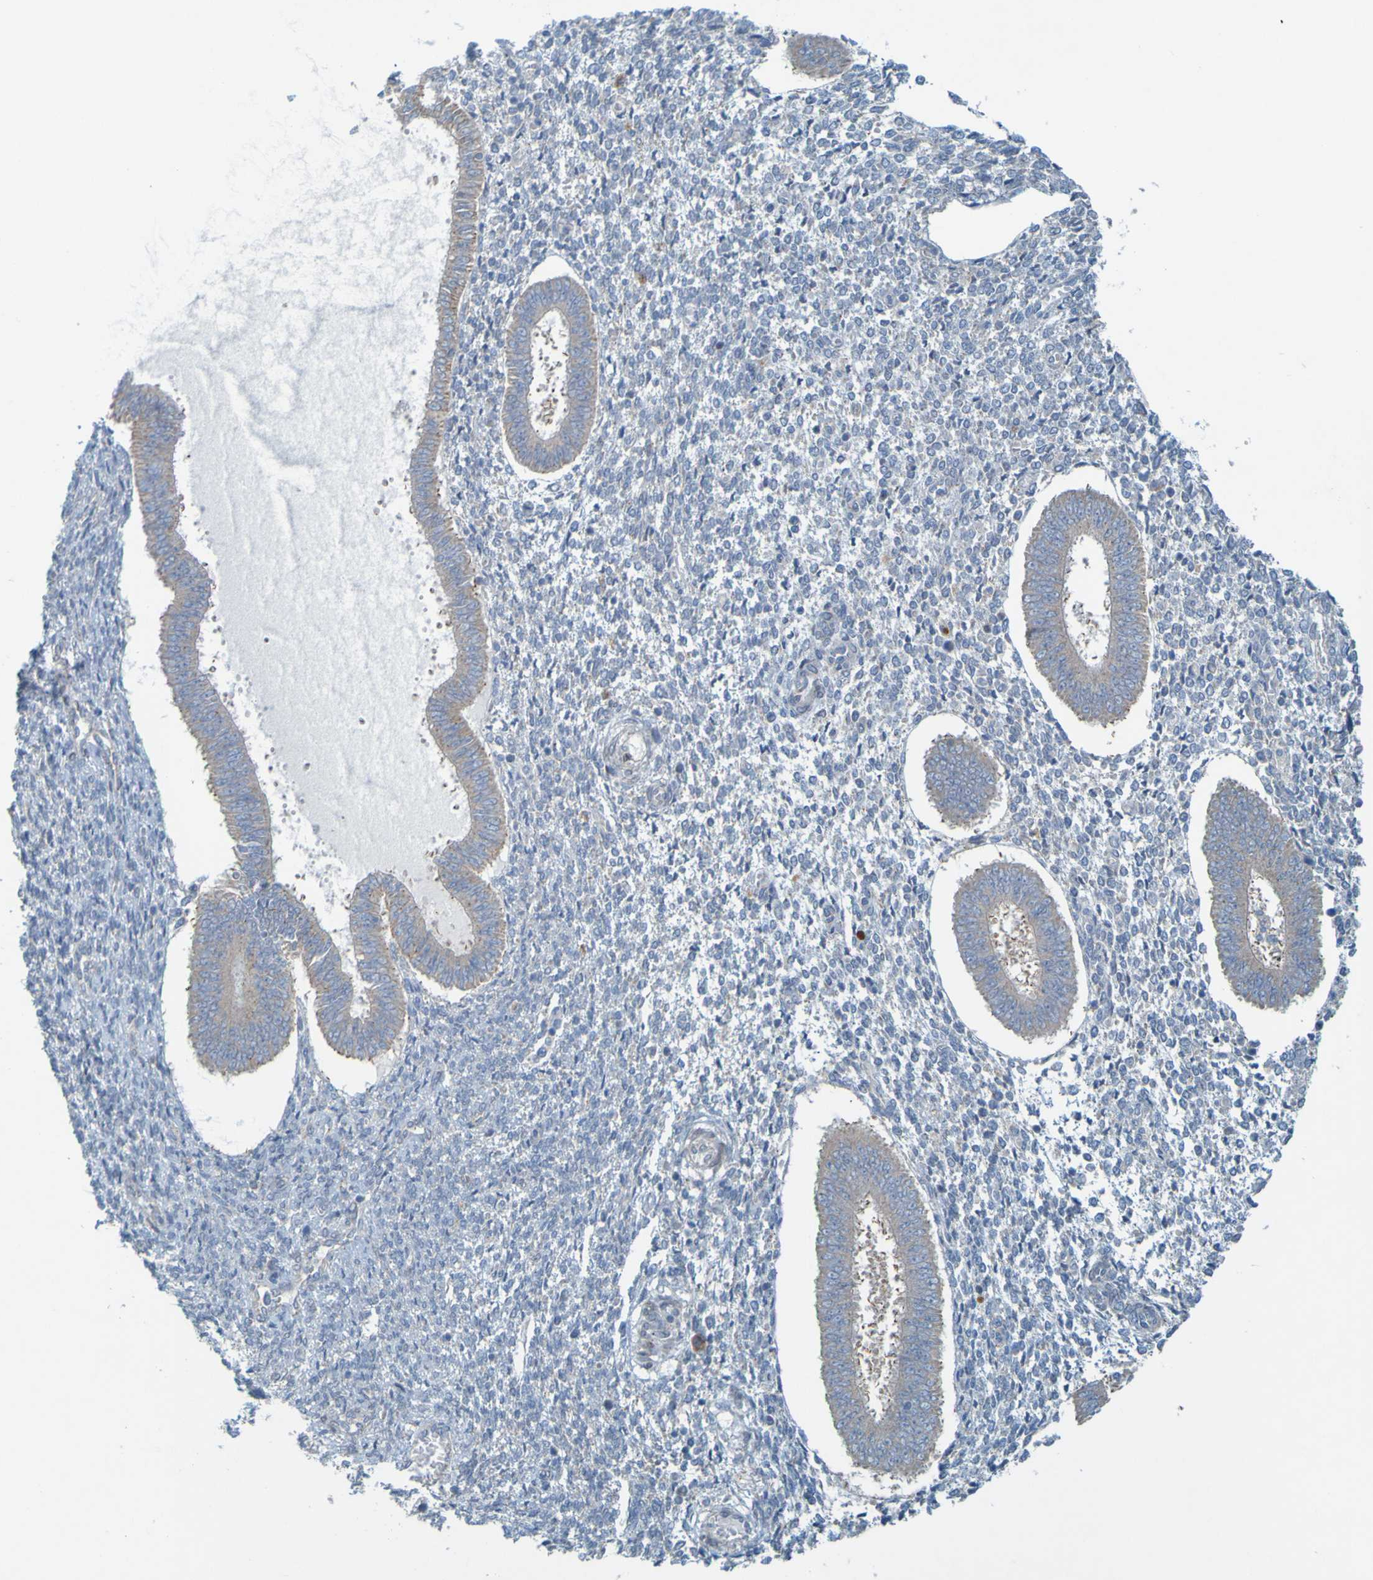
{"staining": {"intensity": "negative", "quantity": "none", "location": "none"}, "tissue": "endometrium", "cell_type": "Cells in endometrial stroma", "image_type": "normal", "snomed": [{"axis": "morphology", "description": "Normal tissue, NOS"}, {"axis": "topography", "description": "Endometrium"}], "caption": "IHC of unremarkable endometrium displays no expression in cells in endometrial stroma.", "gene": "MAG", "patient": {"sex": "female", "age": 35}}